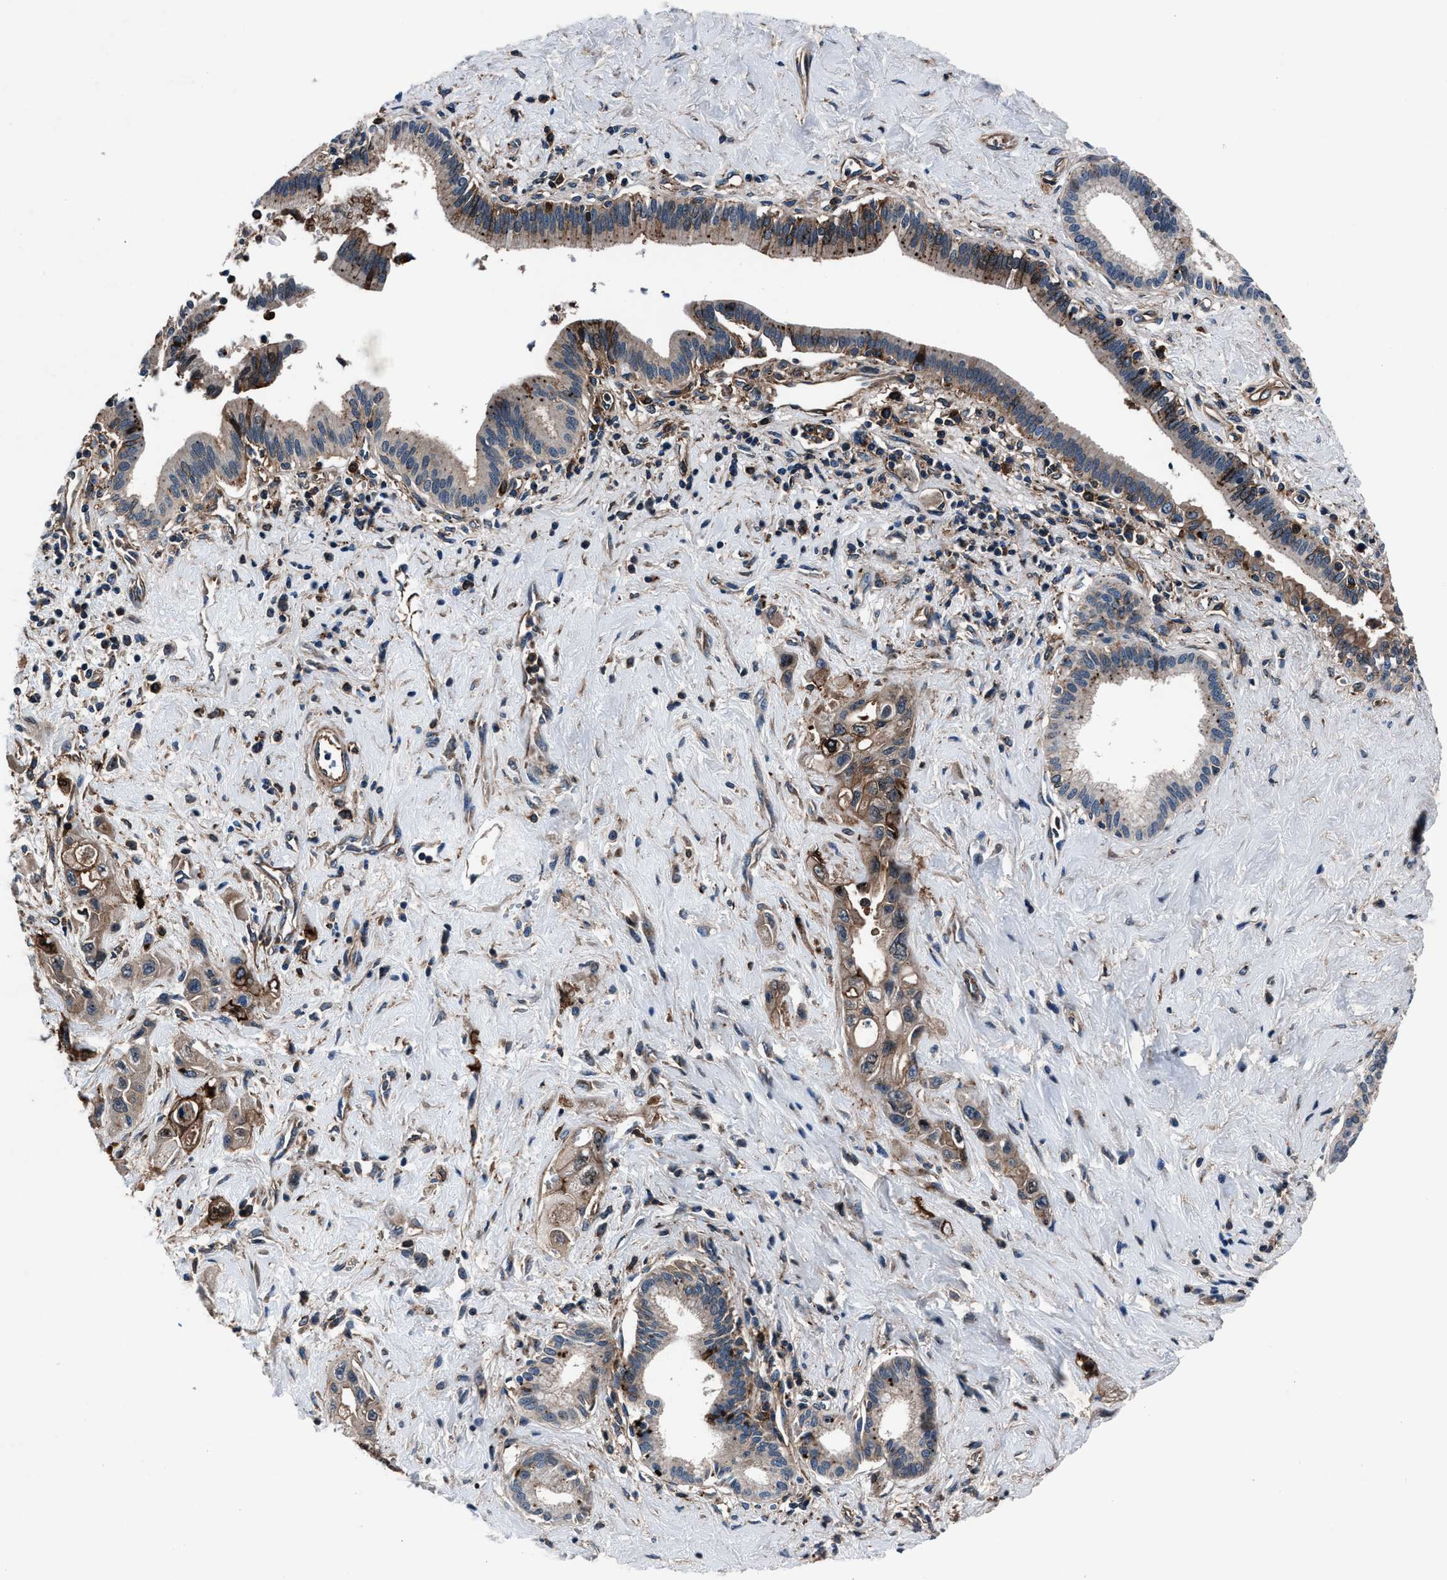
{"staining": {"intensity": "weak", "quantity": "<25%", "location": "cytoplasmic/membranous"}, "tissue": "pancreatic cancer", "cell_type": "Tumor cells", "image_type": "cancer", "snomed": [{"axis": "morphology", "description": "Adenocarcinoma, NOS"}, {"axis": "topography", "description": "Pancreas"}], "caption": "There is no significant expression in tumor cells of adenocarcinoma (pancreatic).", "gene": "MFSD11", "patient": {"sex": "female", "age": 66}}